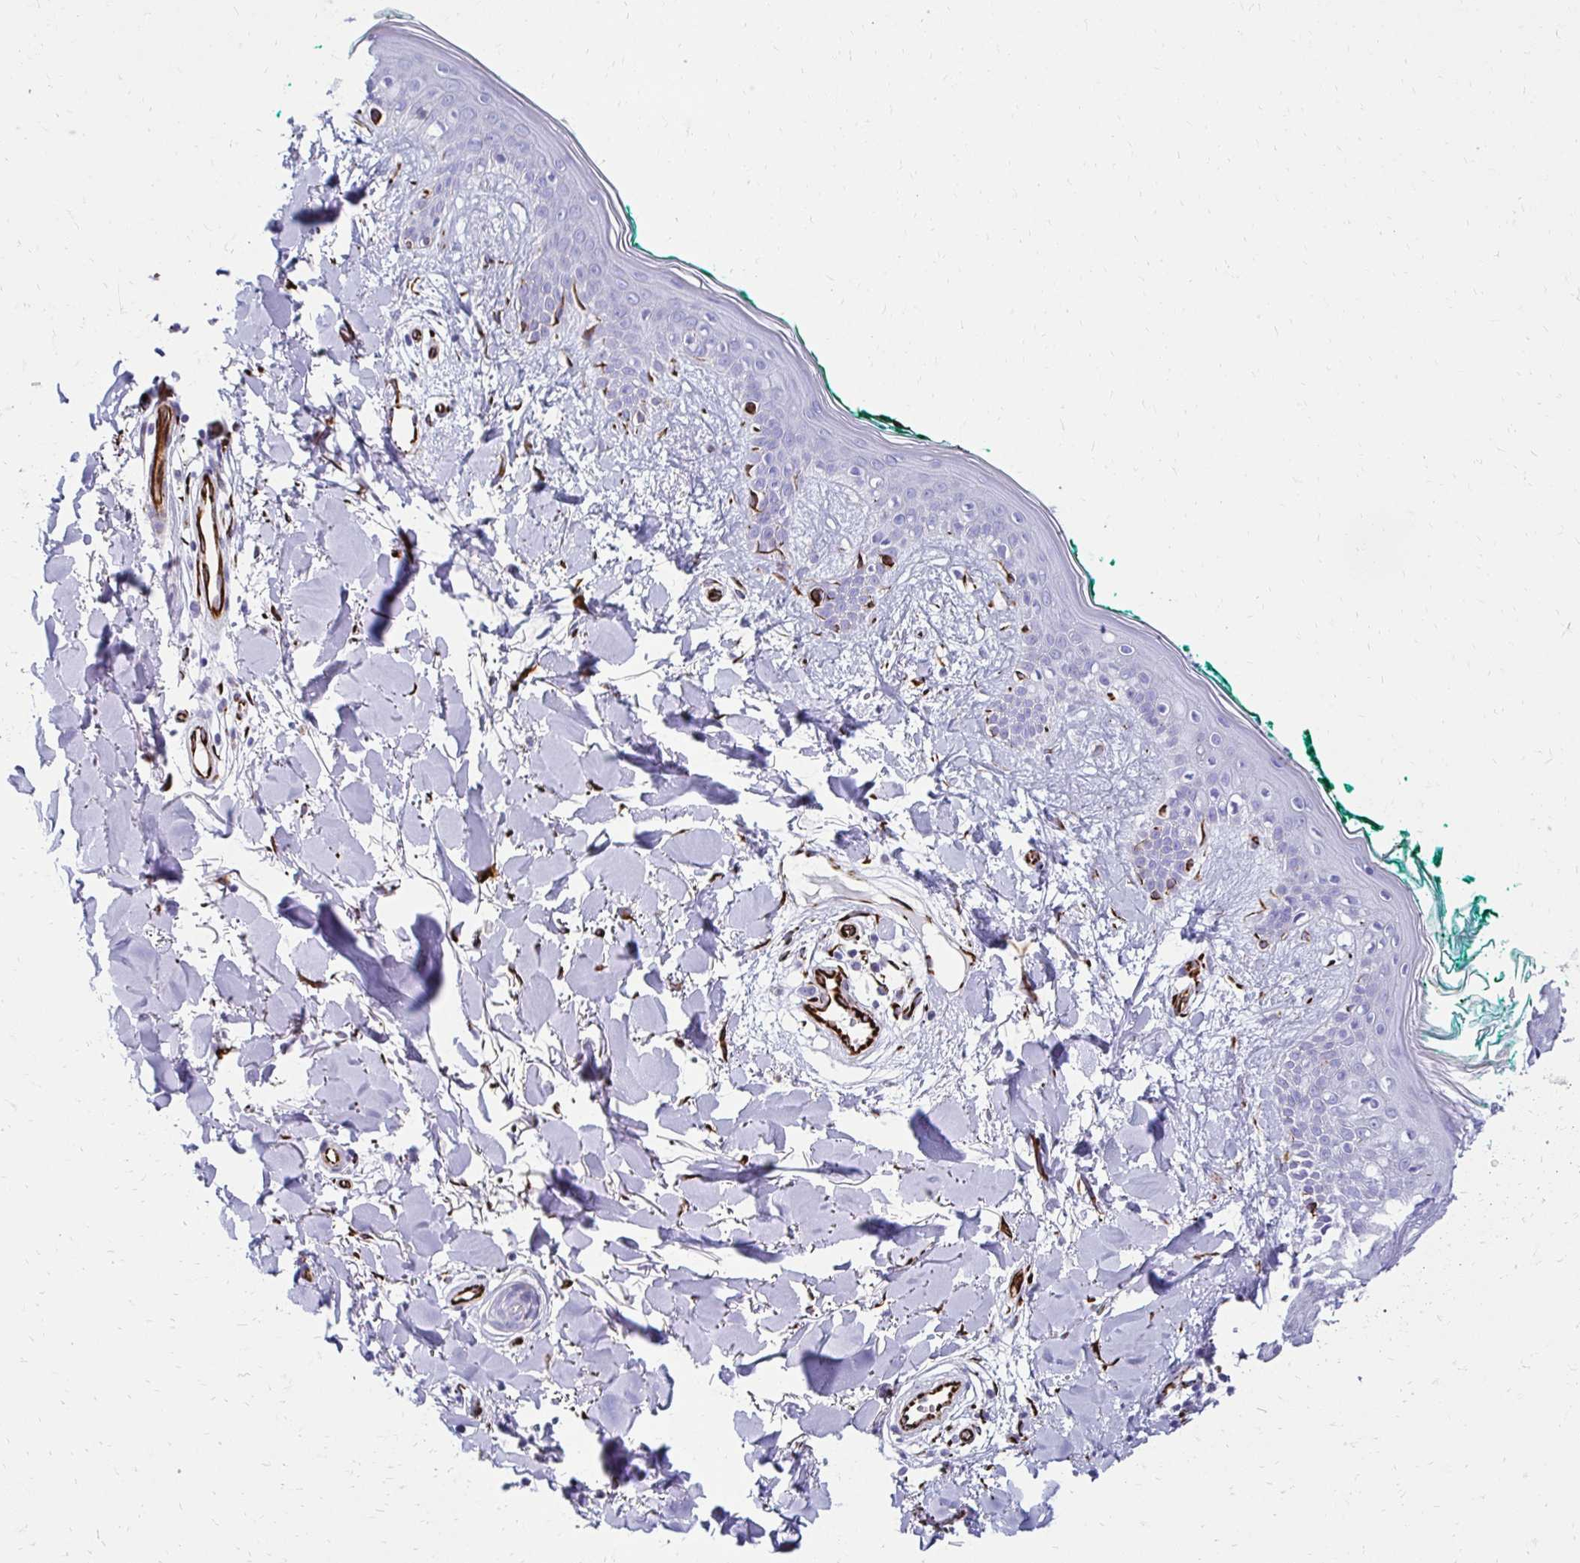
{"staining": {"intensity": "negative", "quantity": "none", "location": "none"}, "tissue": "skin", "cell_type": "Fibroblasts", "image_type": "normal", "snomed": [{"axis": "morphology", "description": "Normal tissue, NOS"}, {"axis": "topography", "description": "Skin"}], "caption": "Immunohistochemical staining of unremarkable human skin demonstrates no significant expression in fibroblasts. The staining was performed using DAB (3,3'-diaminobenzidine) to visualize the protein expression in brown, while the nuclei were stained in blue with hematoxylin (Magnification: 20x).", "gene": "TMEM54", "patient": {"sex": "female", "age": 34}}